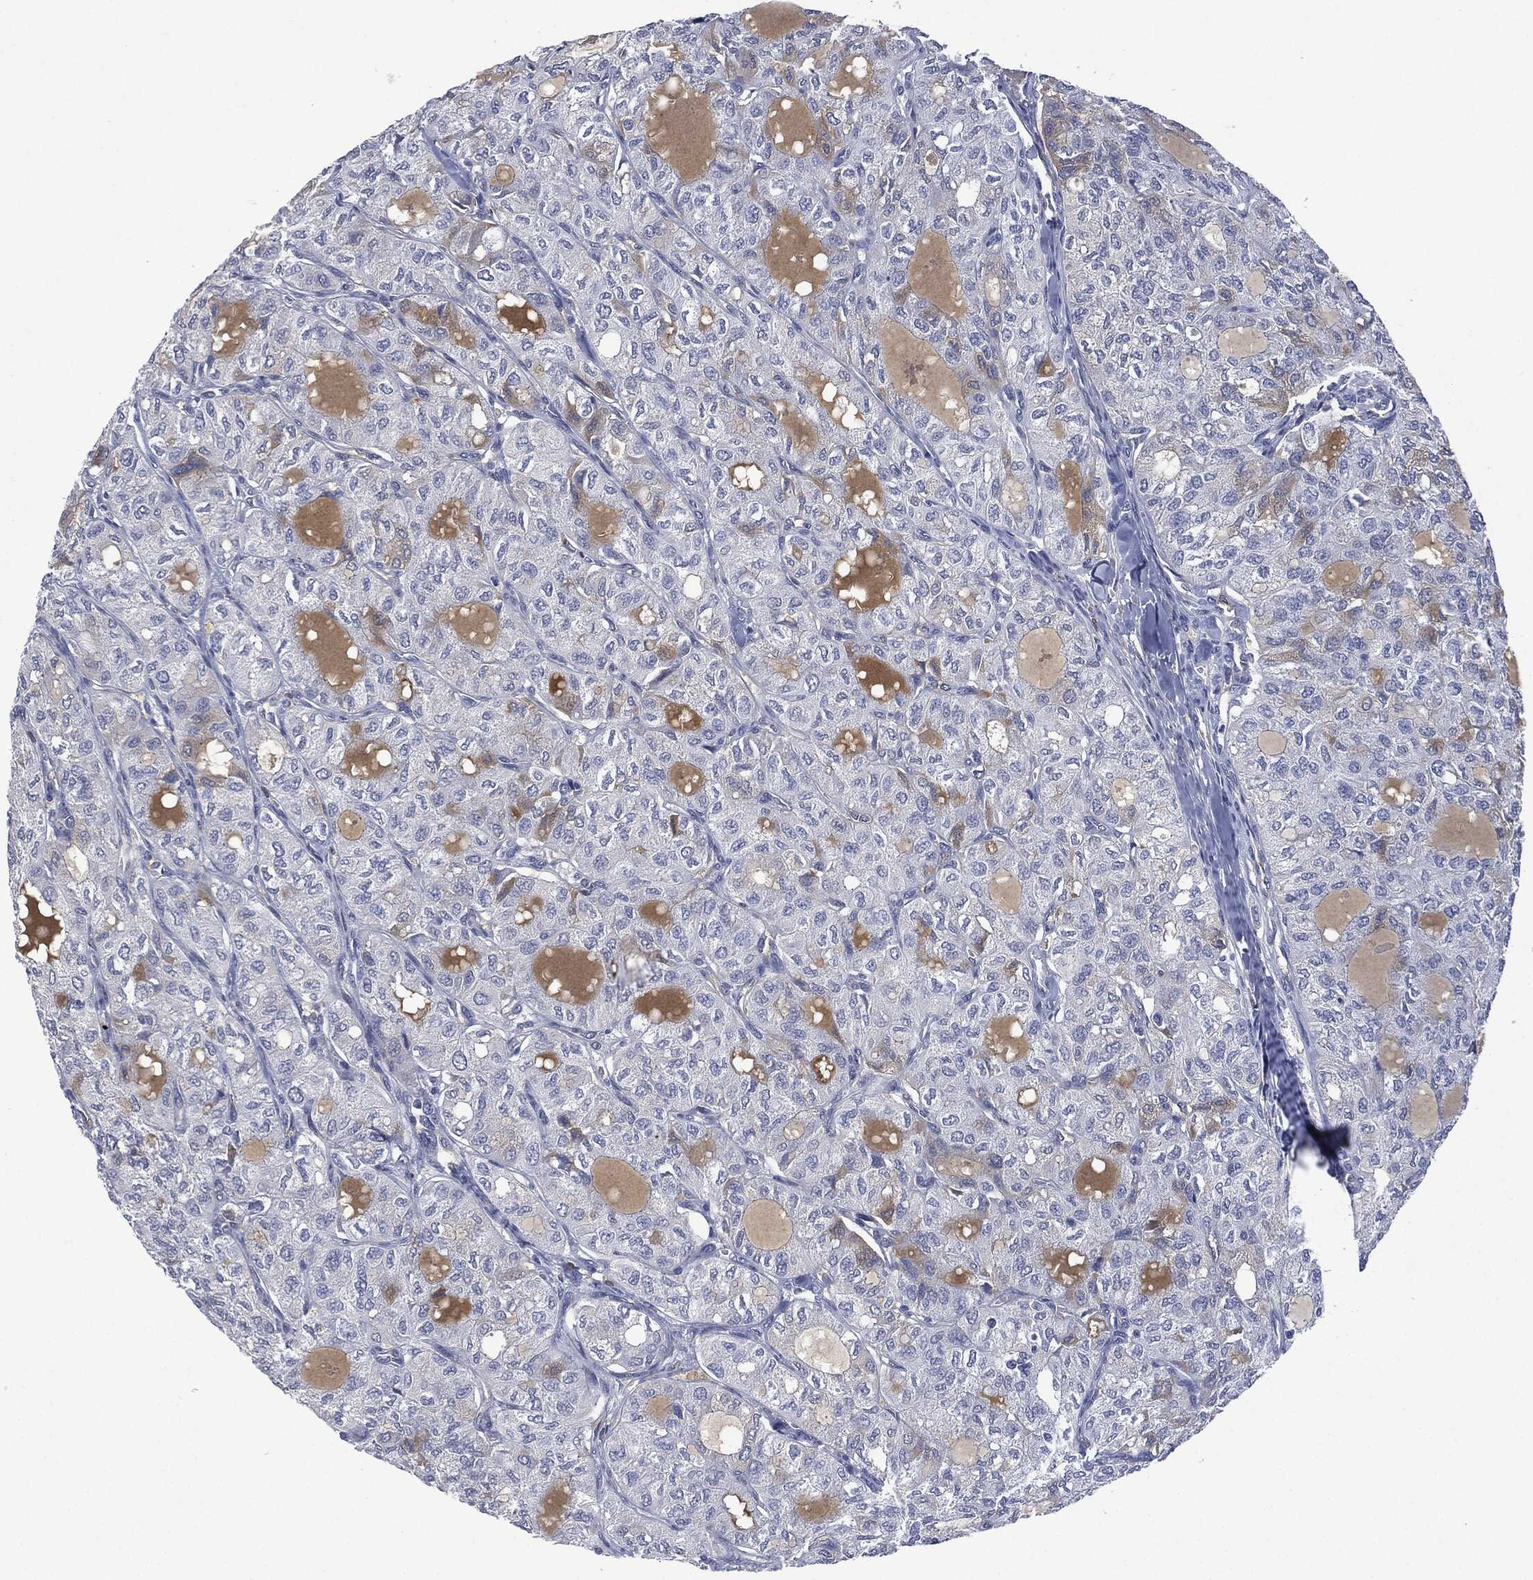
{"staining": {"intensity": "negative", "quantity": "none", "location": "none"}, "tissue": "thyroid cancer", "cell_type": "Tumor cells", "image_type": "cancer", "snomed": [{"axis": "morphology", "description": "Follicular adenoma carcinoma, NOS"}, {"axis": "topography", "description": "Thyroid gland"}], "caption": "A high-resolution image shows immunohistochemistry staining of thyroid cancer (follicular adenoma carcinoma), which exhibits no significant staining in tumor cells.", "gene": "SIGLEC7", "patient": {"sex": "male", "age": 75}}